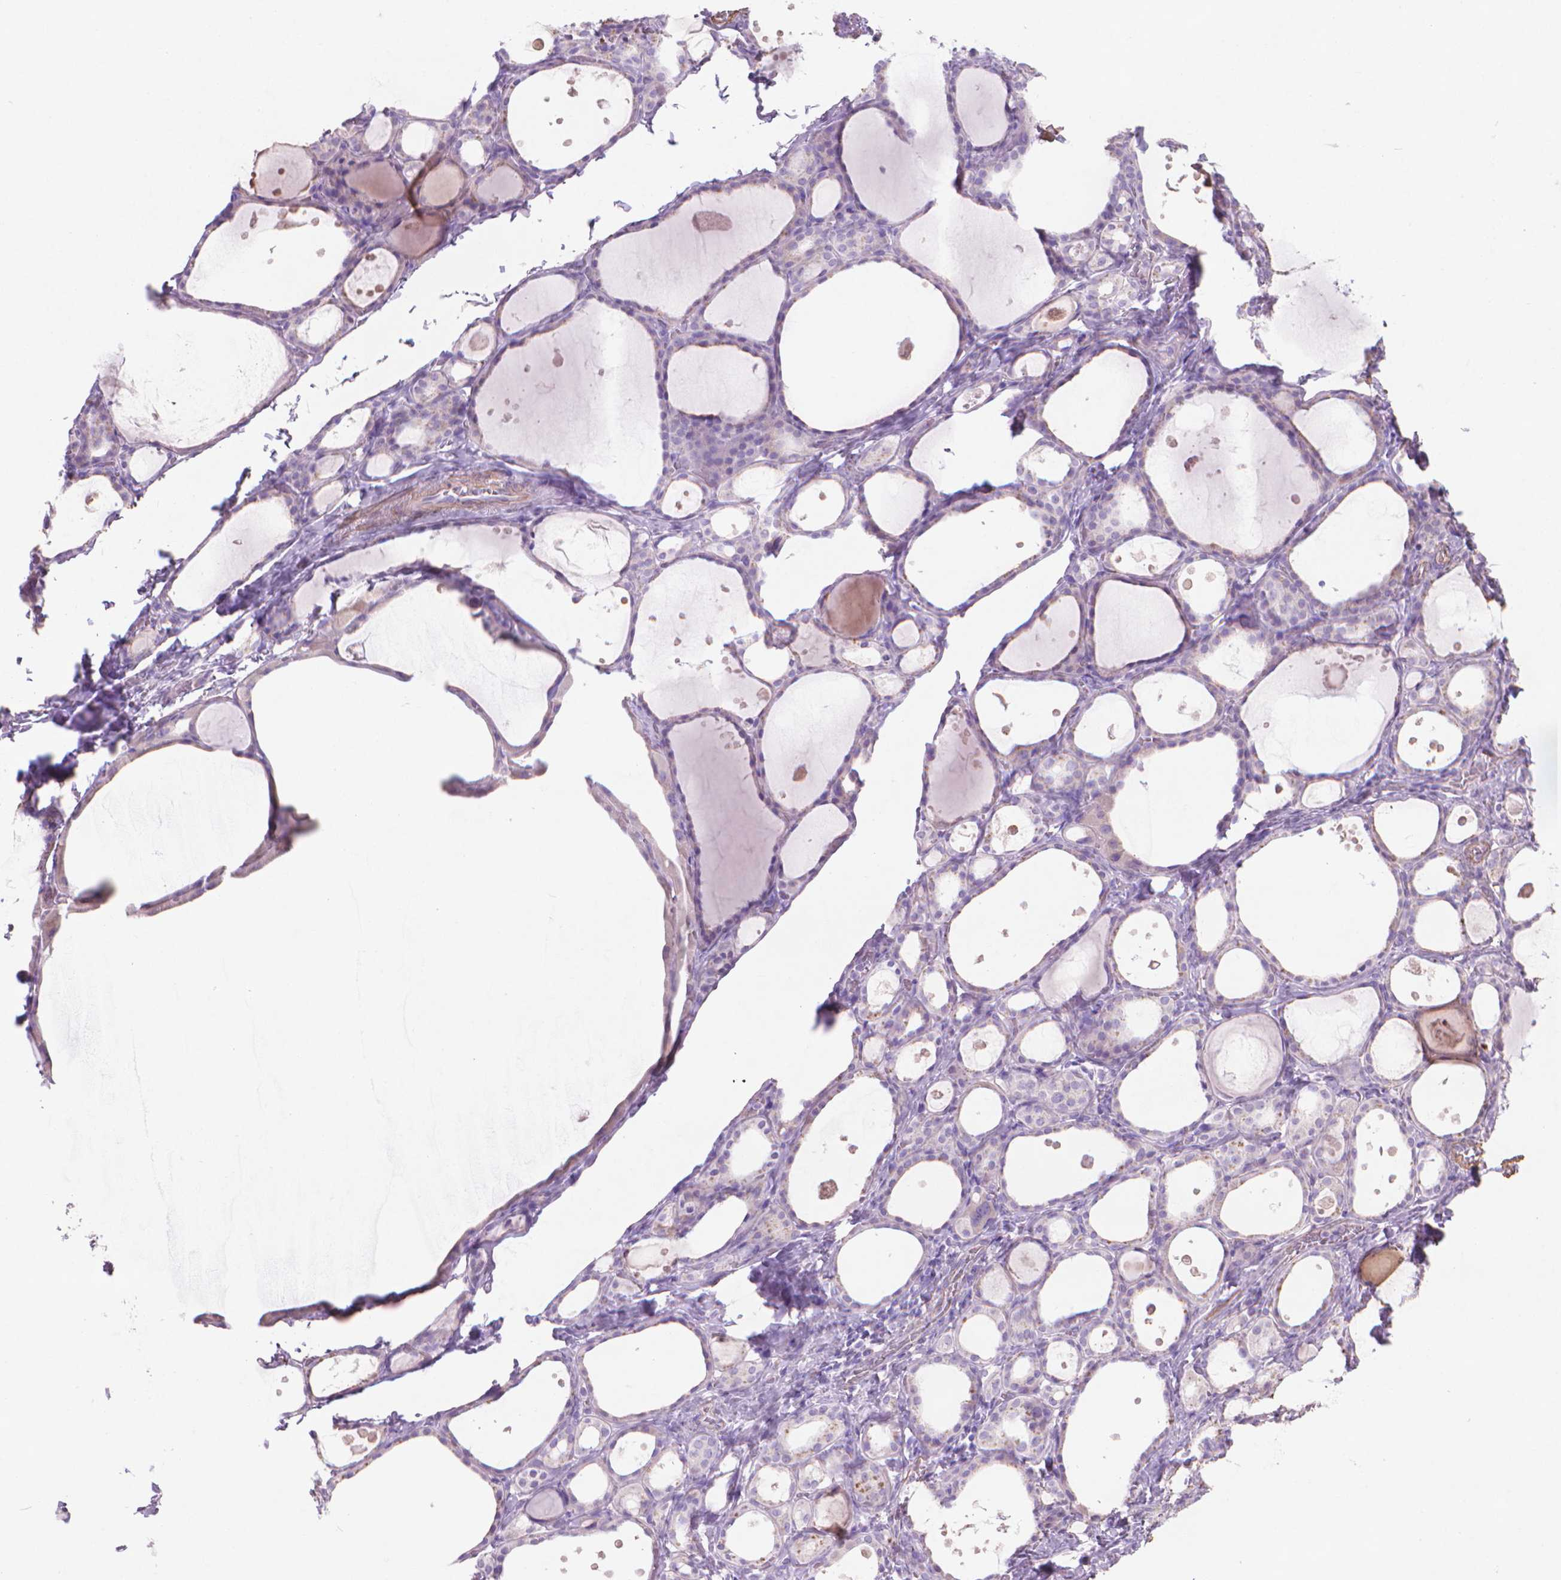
{"staining": {"intensity": "negative", "quantity": "none", "location": "none"}, "tissue": "thyroid gland", "cell_type": "Glandular cells", "image_type": "normal", "snomed": [{"axis": "morphology", "description": "Normal tissue, NOS"}, {"axis": "topography", "description": "Thyroid gland"}], "caption": "High magnification brightfield microscopy of benign thyroid gland stained with DAB (3,3'-diaminobenzidine) (brown) and counterstained with hematoxylin (blue): glandular cells show no significant expression. (DAB (3,3'-diaminobenzidine) immunohistochemistry (IHC) visualized using brightfield microscopy, high magnification).", "gene": "AQP10", "patient": {"sex": "male", "age": 68}}